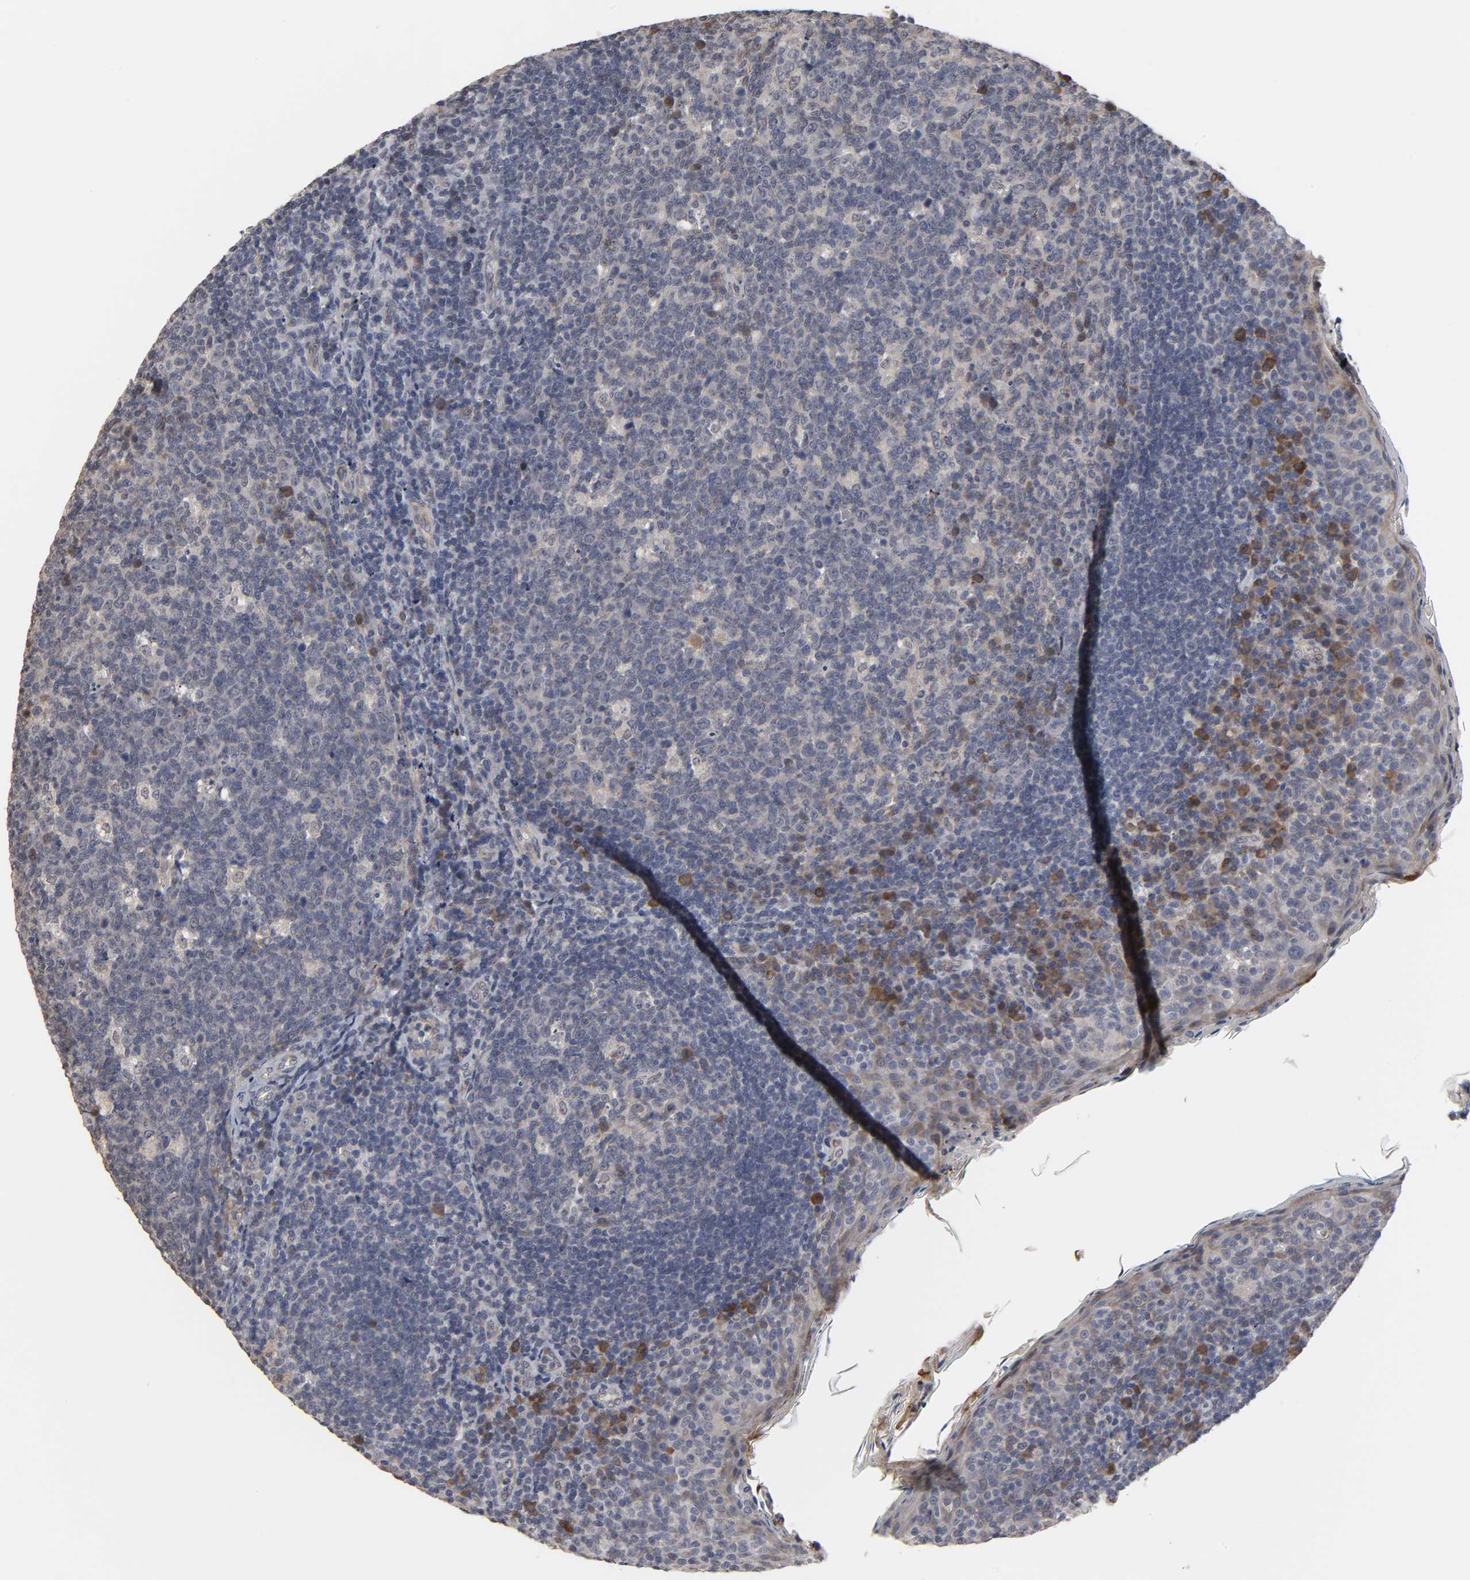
{"staining": {"intensity": "negative", "quantity": "none", "location": "none"}, "tissue": "tonsil", "cell_type": "Germinal center cells", "image_type": "normal", "snomed": [{"axis": "morphology", "description": "Normal tissue, NOS"}, {"axis": "topography", "description": "Tonsil"}], "caption": "A high-resolution photomicrograph shows immunohistochemistry staining of normal tonsil, which shows no significant expression in germinal center cells.", "gene": "HNF4A", "patient": {"sex": "male", "age": 17}}